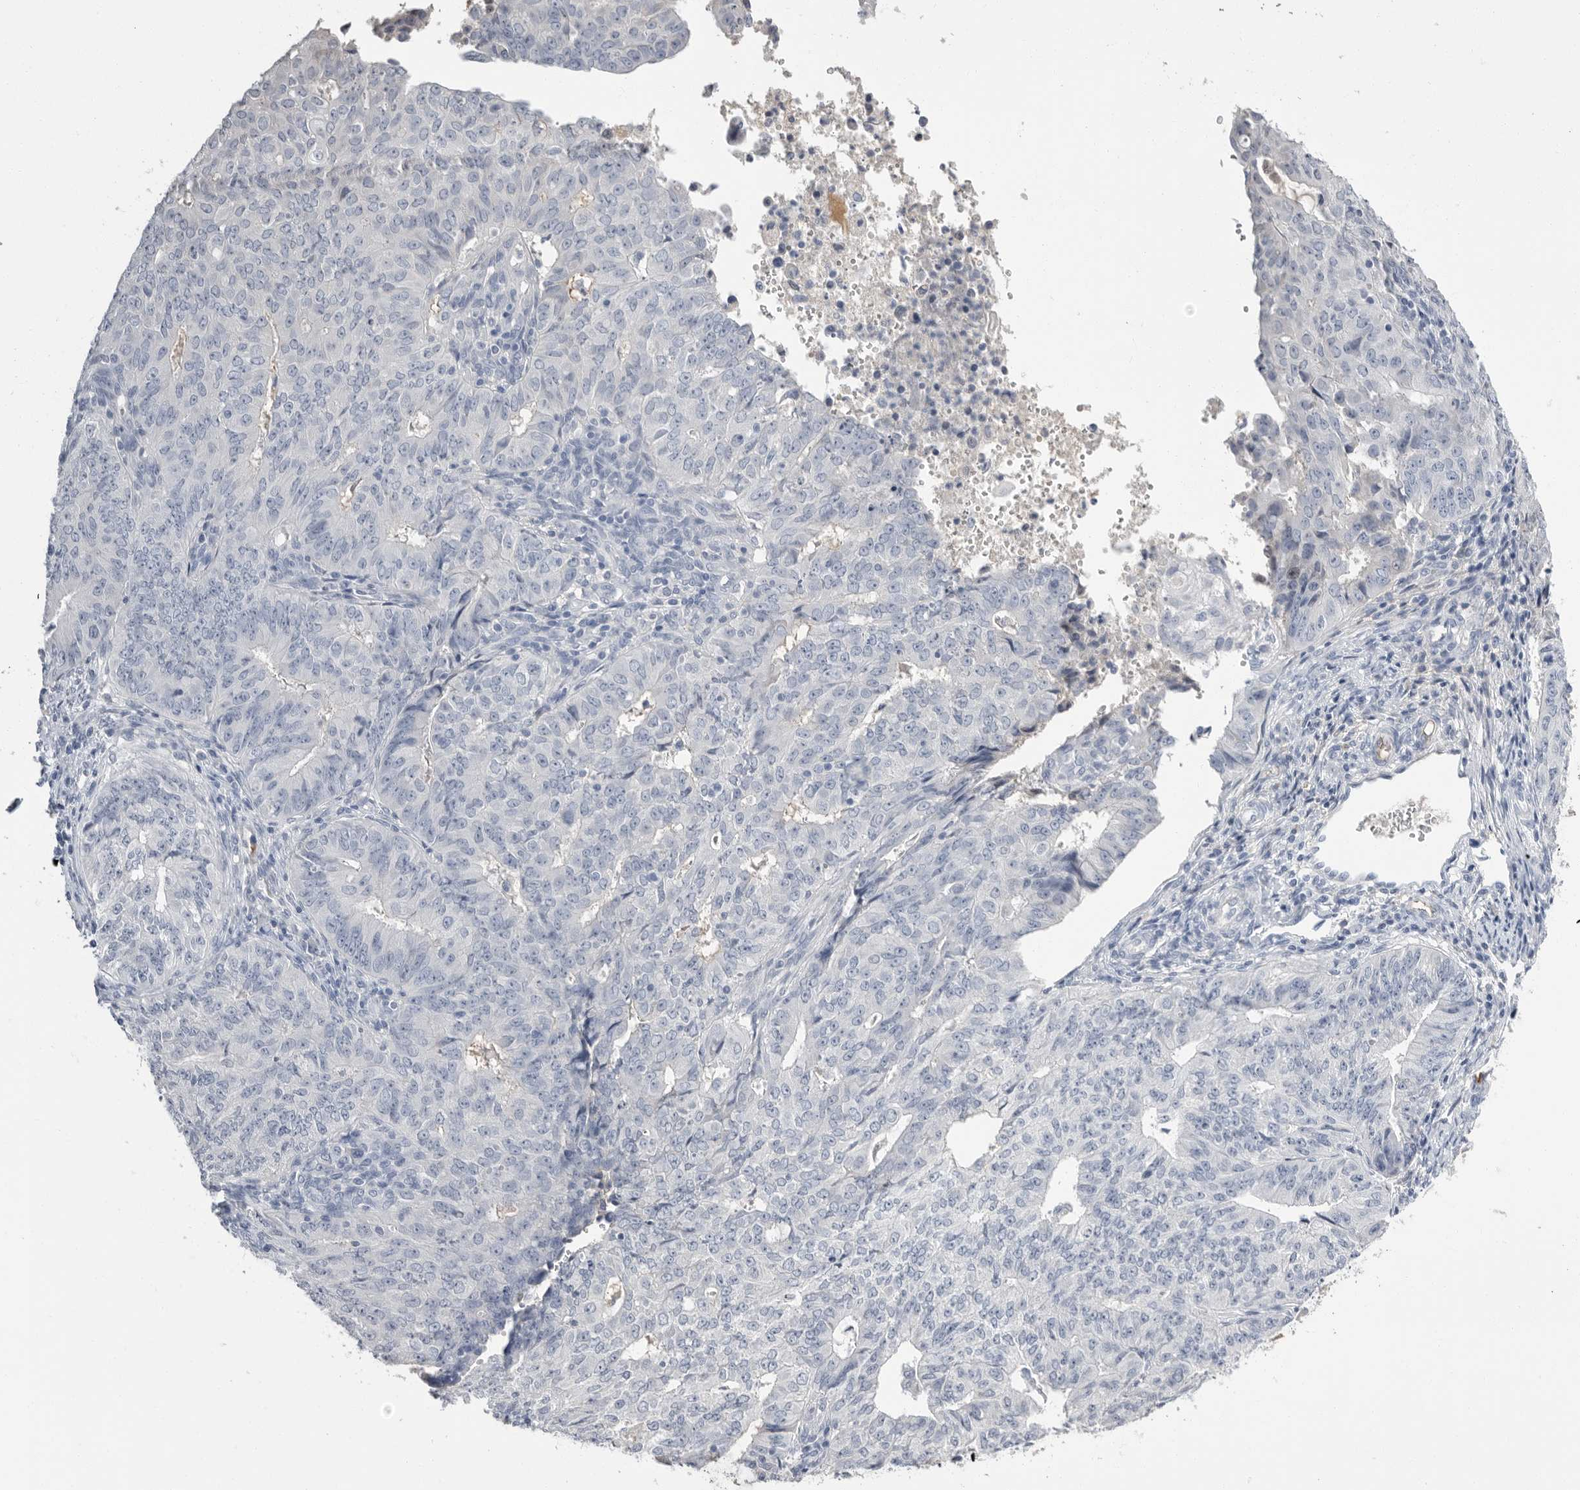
{"staining": {"intensity": "negative", "quantity": "none", "location": "none"}, "tissue": "endometrial cancer", "cell_type": "Tumor cells", "image_type": "cancer", "snomed": [{"axis": "morphology", "description": "Adenocarcinoma, NOS"}, {"axis": "topography", "description": "Endometrium"}], "caption": "A histopathology image of human endometrial cancer is negative for staining in tumor cells.", "gene": "APOA2", "patient": {"sex": "female", "age": 32}}